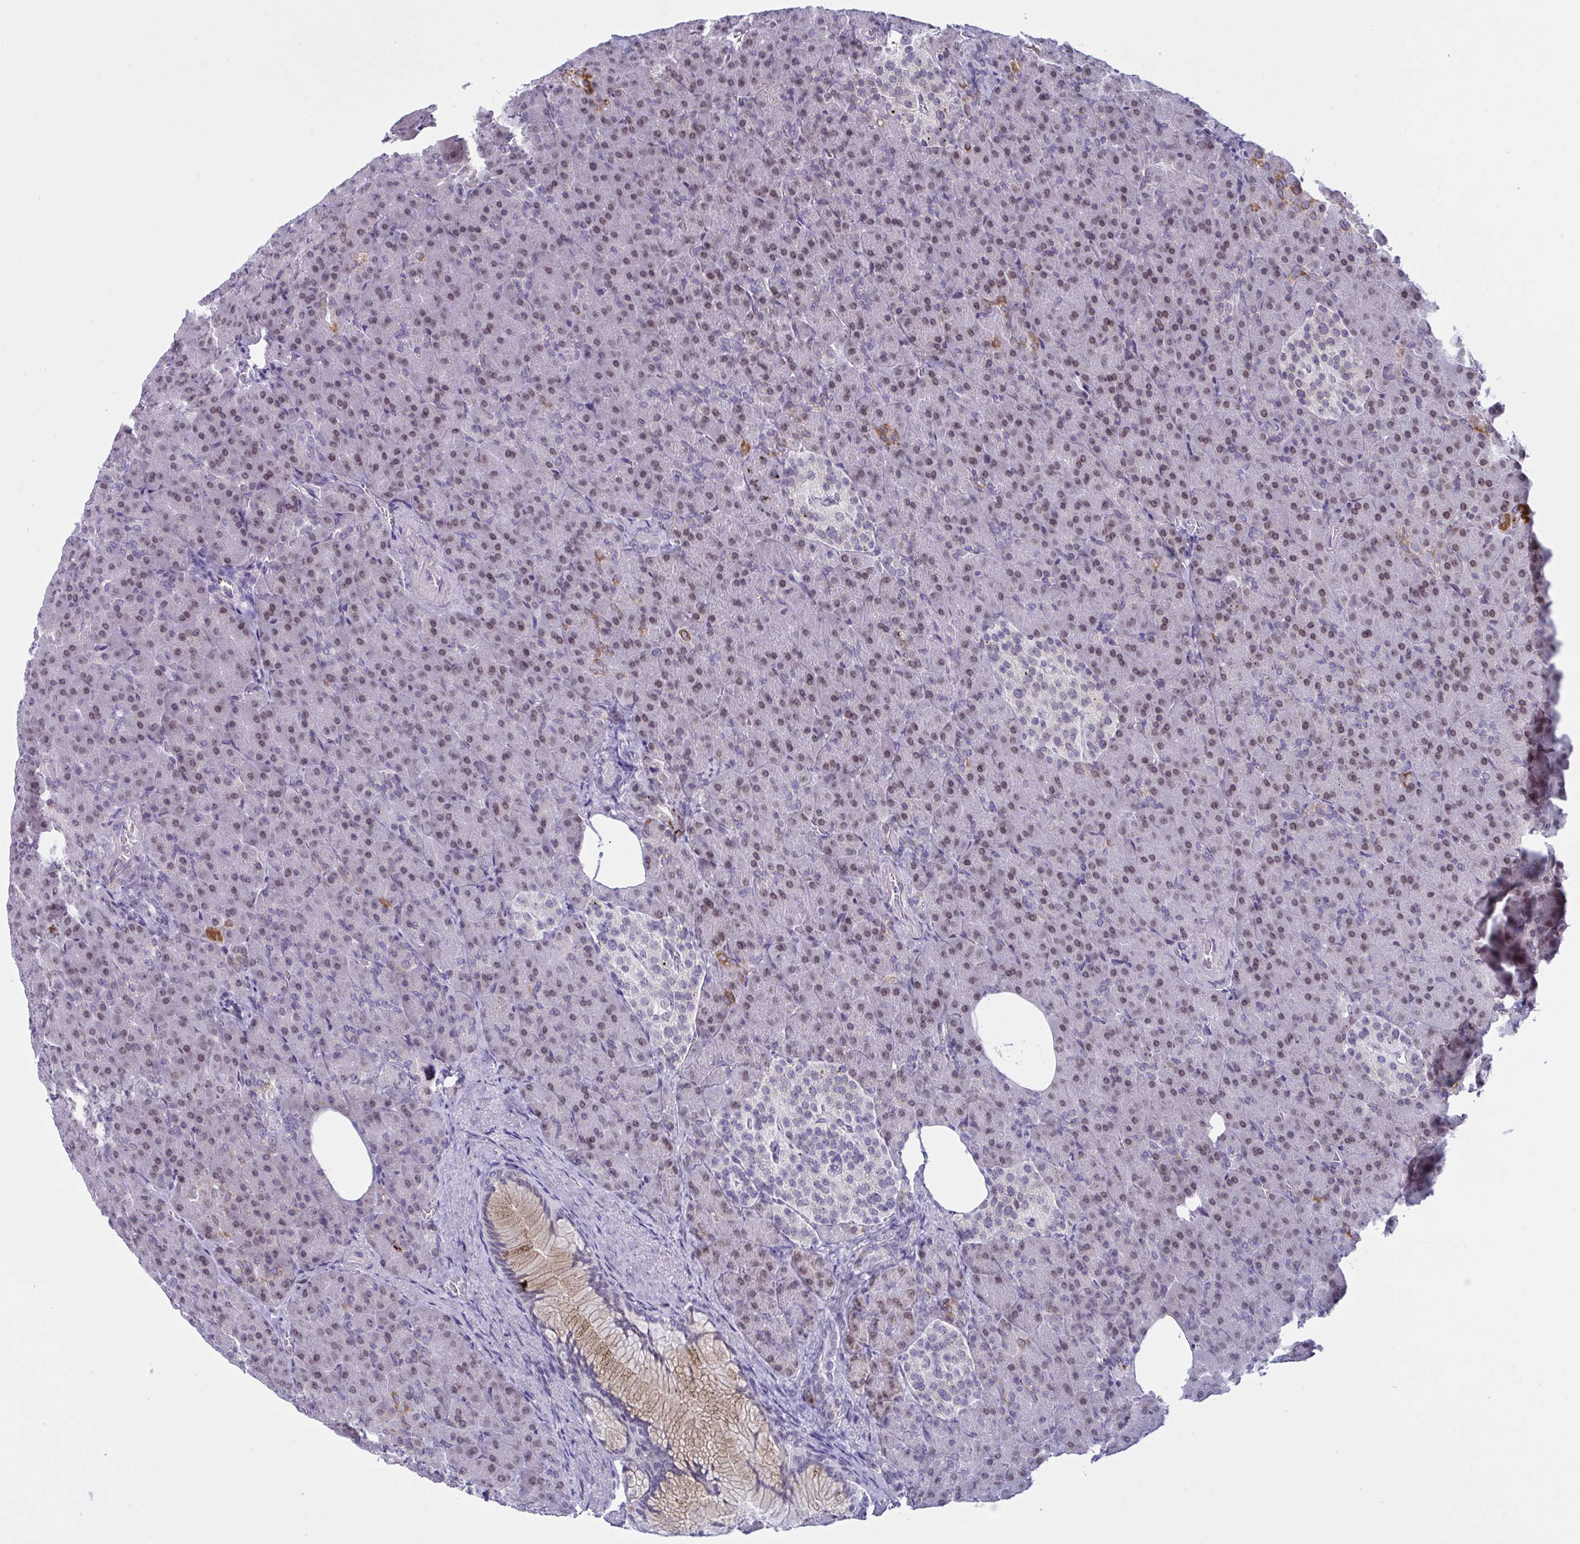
{"staining": {"intensity": "weak", "quantity": ">75%", "location": "cytoplasmic/membranous,nuclear"}, "tissue": "pancreas", "cell_type": "Exocrine glandular cells", "image_type": "normal", "snomed": [{"axis": "morphology", "description": "Normal tissue, NOS"}, {"axis": "topography", "description": "Pancreas"}], "caption": "This is a micrograph of IHC staining of unremarkable pancreas, which shows weak staining in the cytoplasmic/membranous,nuclear of exocrine glandular cells.", "gene": "DOCK11", "patient": {"sex": "female", "age": 74}}